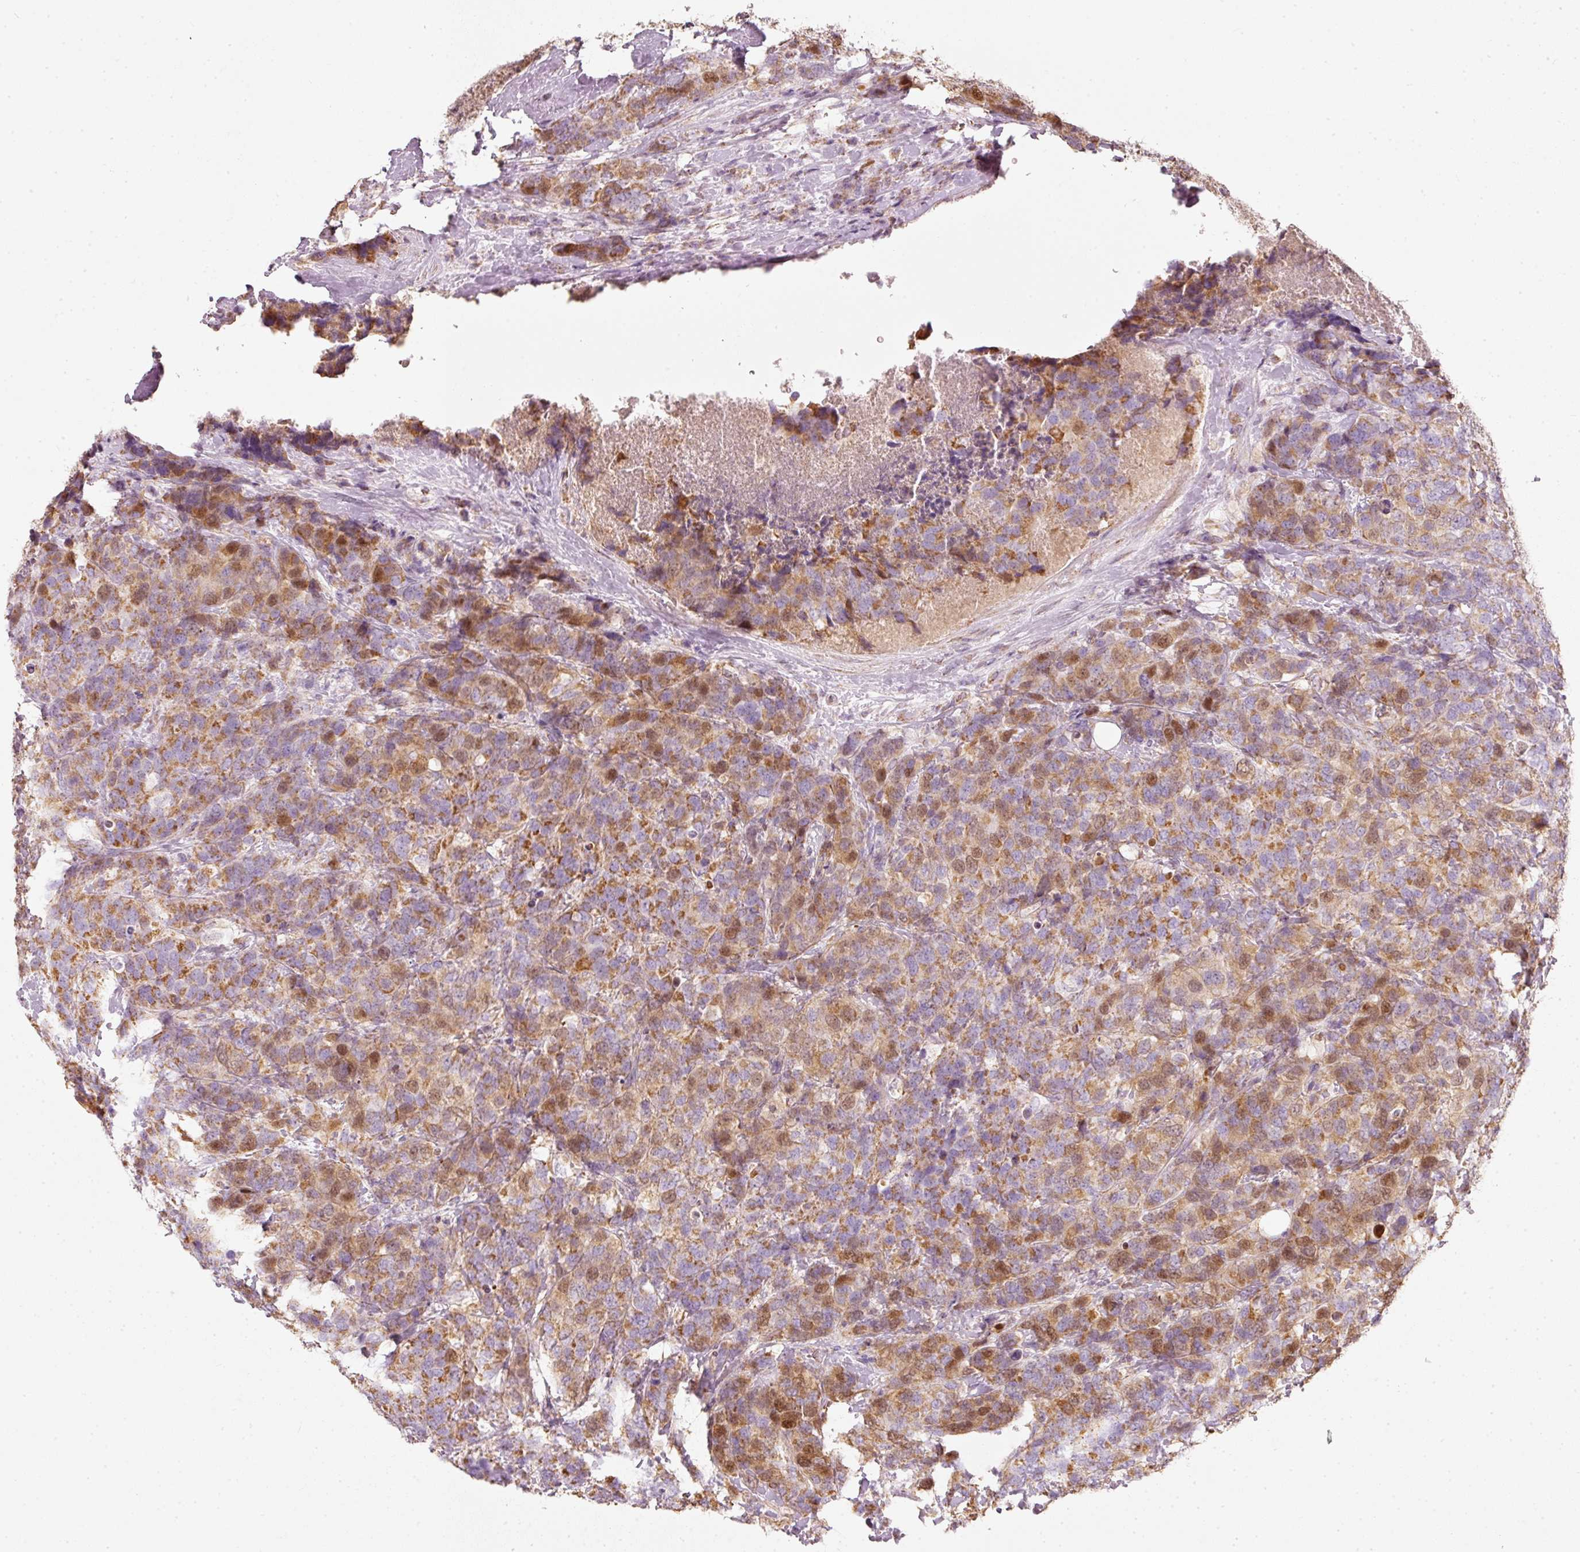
{"staining": {"intensity": "moderate", "quantity": ">75%", "location": "cytoplasmic/membranous,nuclear"}, "tissue": "breast cancer", "cell_type": "Tumor cells", "image_type": "cancer", "snomed": [{"axis": "morphology", "description": "Lobular carcinoma"}, {"axis": "topography", "description": "Breast"}], "caption": "This photomicrograph reveals immunohistochemistry (IHC) staining of breast lobular carcinoma, with medium moderate cytoplasmic/membranous and nuclear expression in approximately >75% of tumor cells.", "gene": "DUT", "patient": {"sex": "female", "age": 59}}